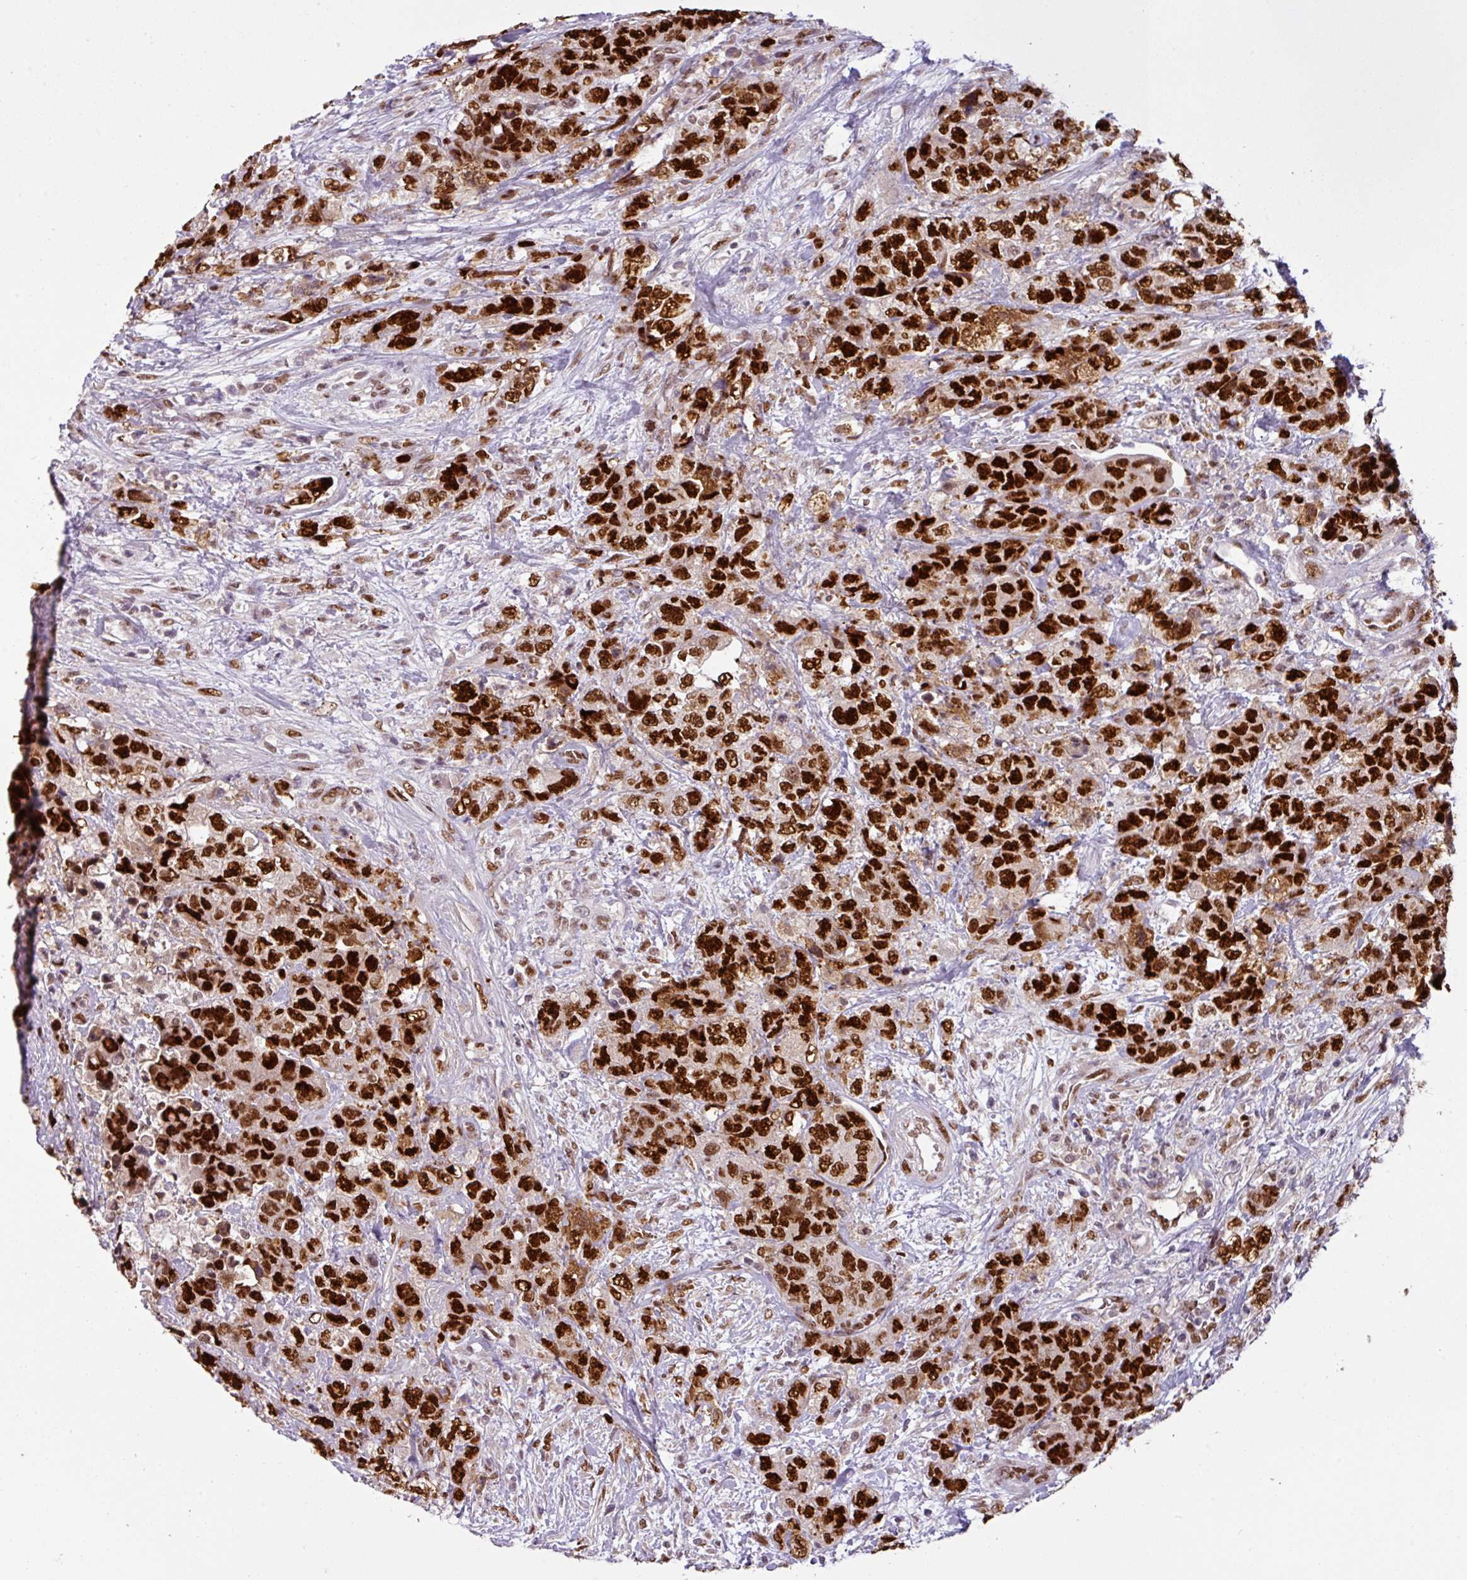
{"staining": {"intensity": "strong", "quantity": ">75%", "location": "nuclear"}, "tissue": "urothelial cancer", "cell_type": "Tumor cells", "image_type": "cancer", "snomed": [{"axis": "morphology", "description": "Urothelial carcinoma, High grade"}, {"axis": "topography", "description": "Urinary bladder"}], "caption": "DAB (3,3'-diaminobenzidine) immunohistochemical staining of urothelial carcinoma (high-grade) shows strong nuclear protein expression in approximately >75% of tumor cells. (brown staining indicates protein expression, while blue staining denotes nuclei).", "gene": "IRF2BPL", "patient": {"sex": "female", "age": 78}}